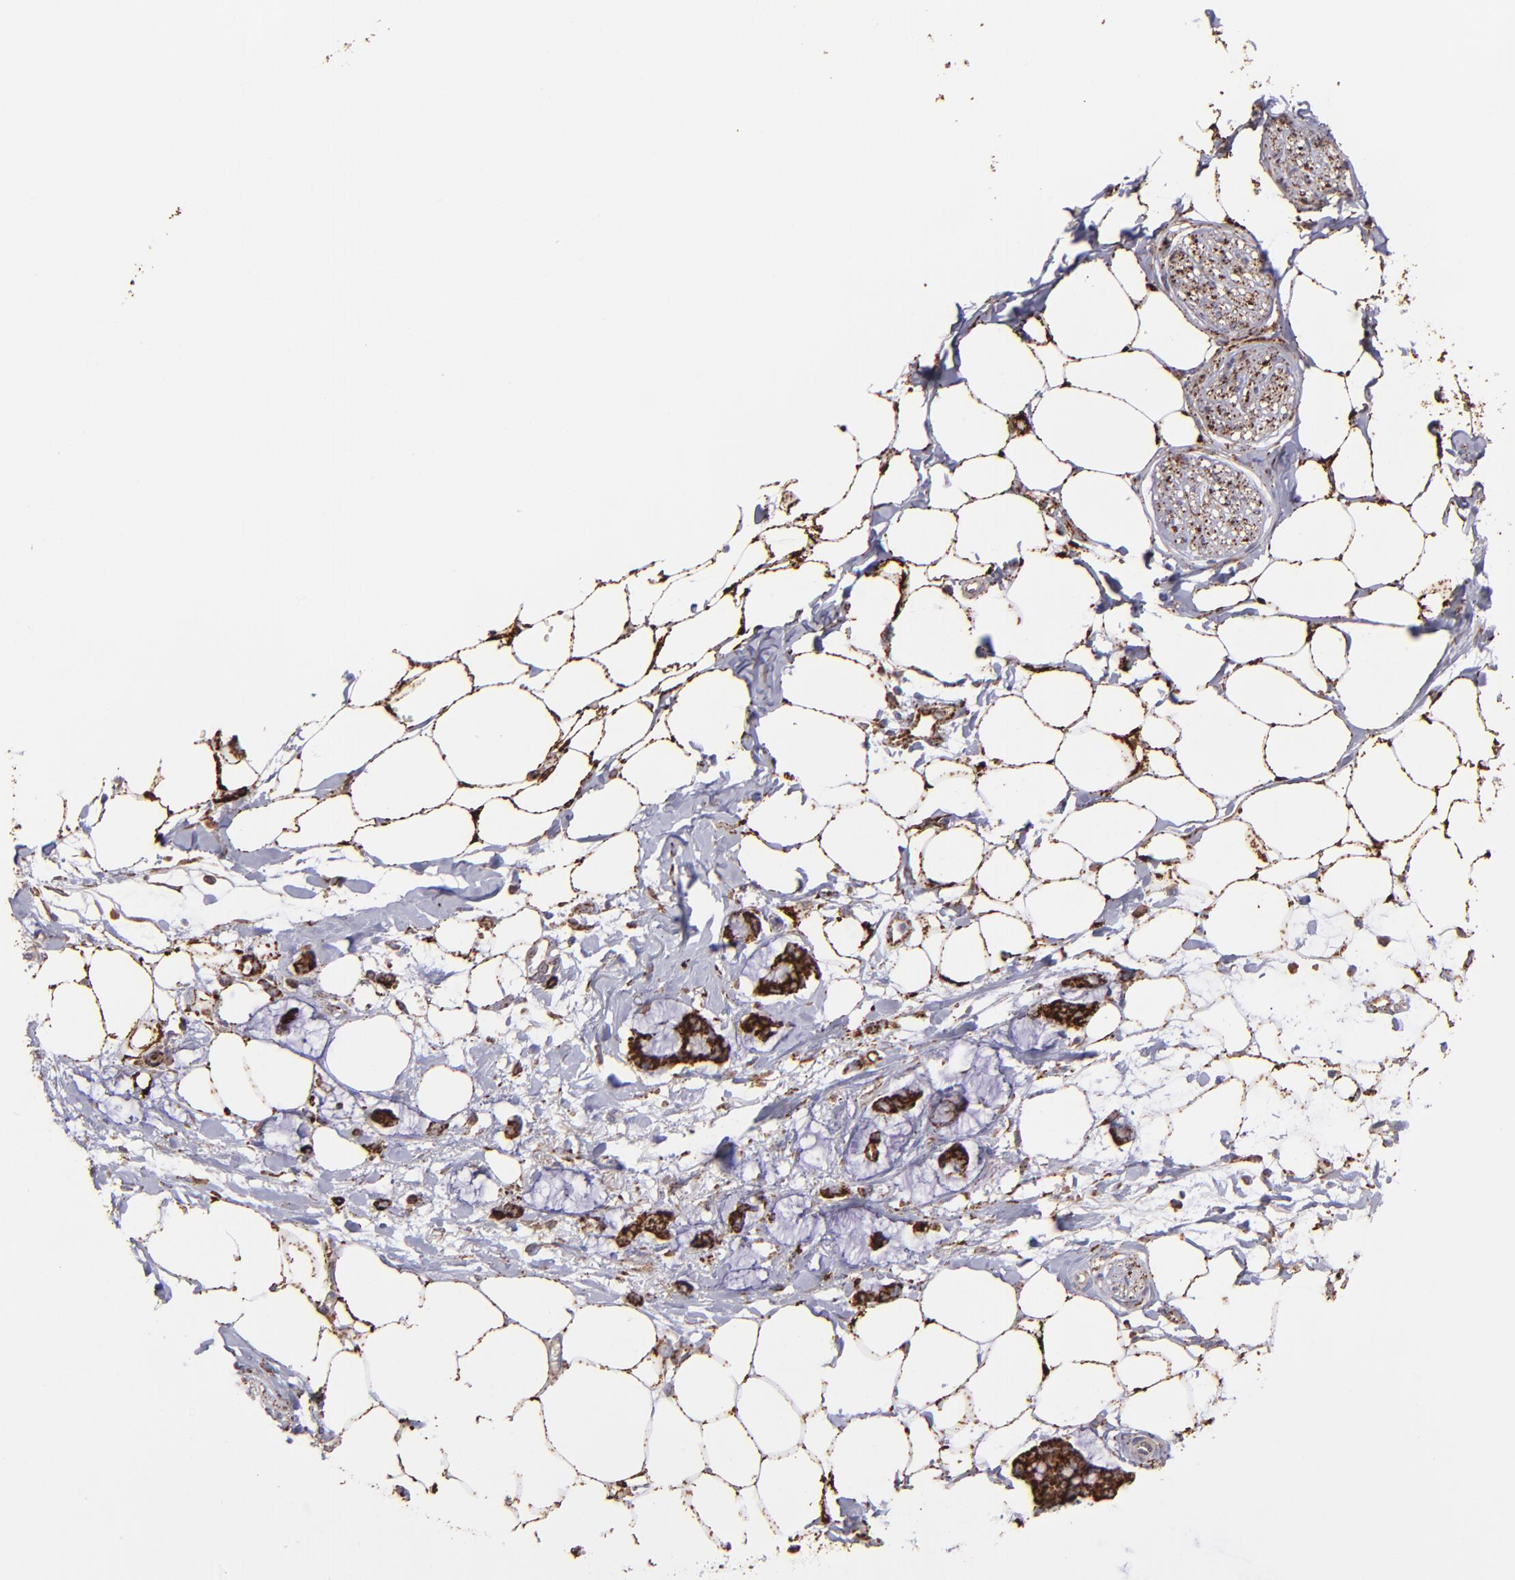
{"staining": {"intensity": "strong", "quantity": ">75%", "location": "cytoplasmic/membranous"}, "tissue": "adipose tissue", "cell_type": "Adipocytes", "image_type": "normal", "snomed": [{"axis": "morphology", "description": "Normal tissue, NOS"}, {"axis": "morphology", "description": "Adenocarcinoma, NOS"}, {"axis": "topography", "description": "Colon"}, {"axis": "topography", "description": "Peripheral nerve tissue"}], "caption": "A histopathology image of adipose tissue stained for a protein demonstrates strong cytoplasmic/membranous brown staining in adipocytes.", "gene": "MAOB", "patient": {"sex": "male", "age": 14}}